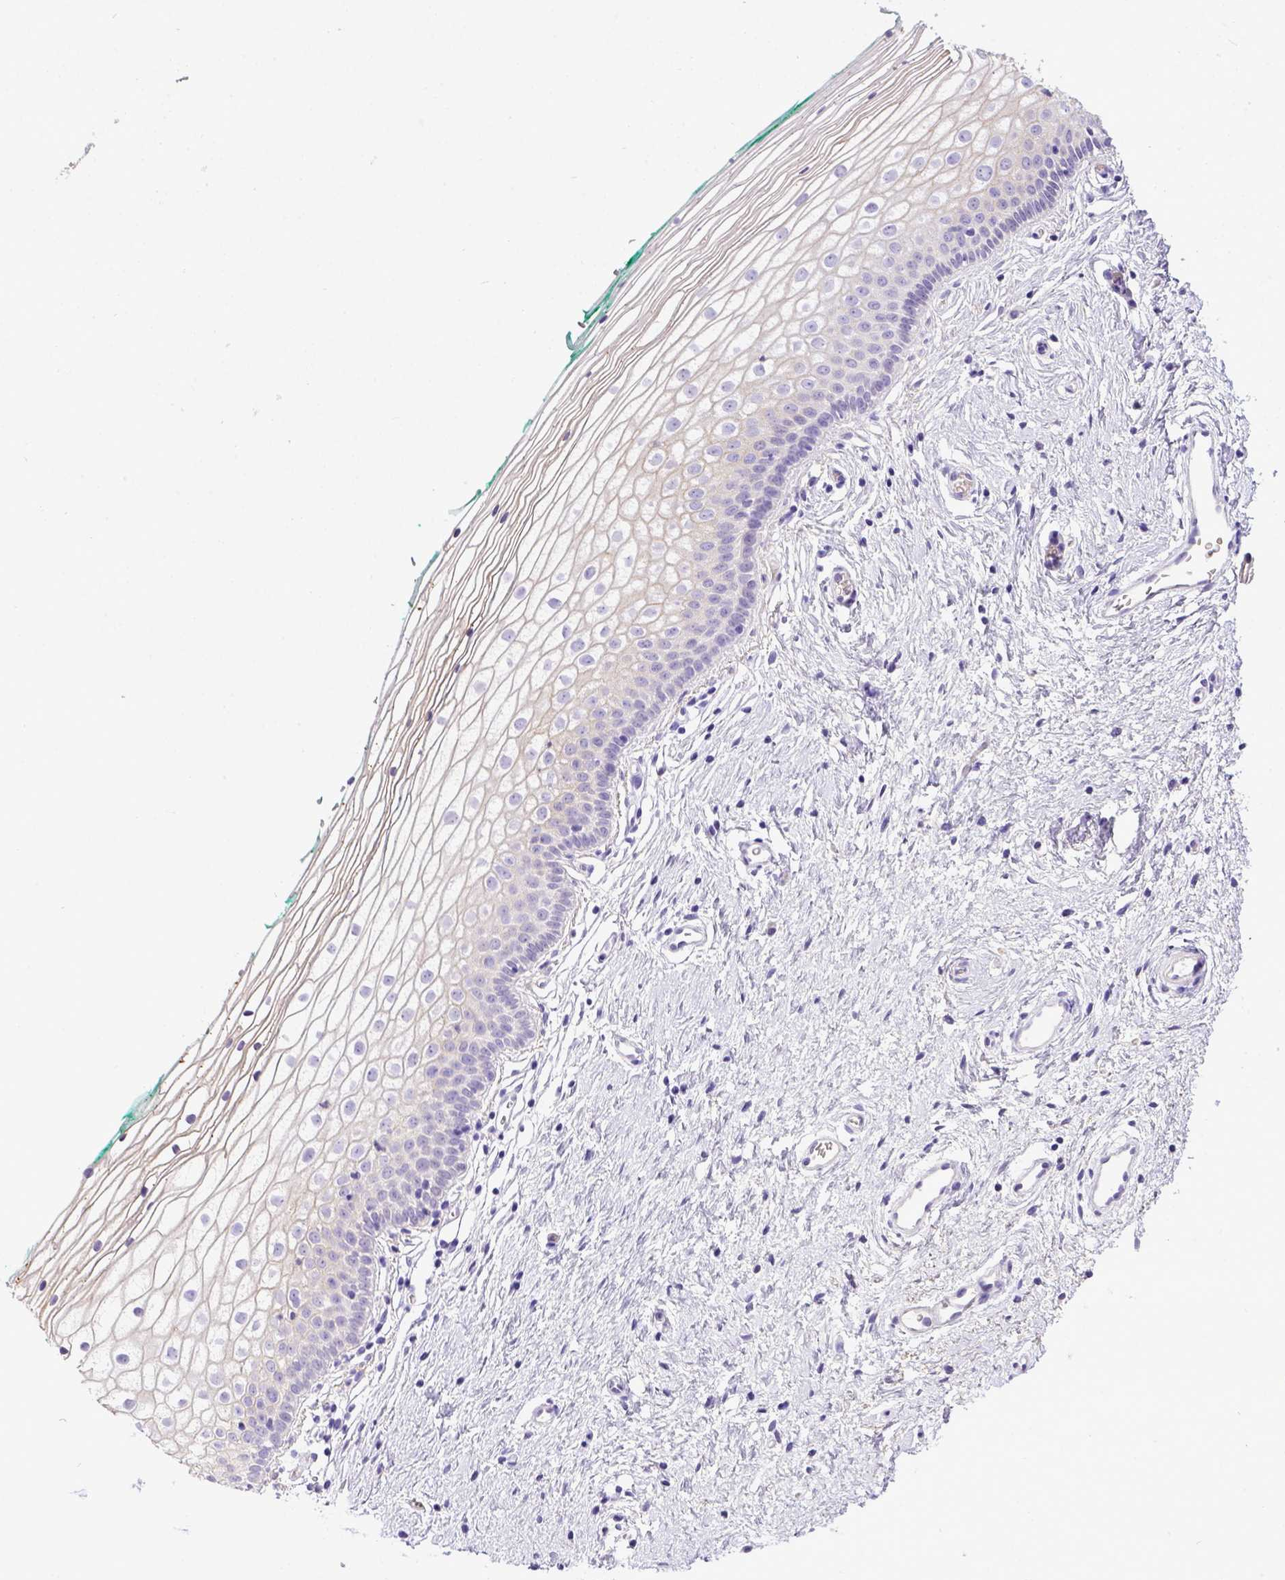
{"staining": {"intensity": "negative", "quantity": "none", "location": "none"}, "tissue": "vagina", "cell_type": "Squamous epithelial cells", "image_type": "normal", "snomed": [{"axis": "morphology", "description": "Normal tissue, NOS"}, {"axis": "topography", "description": "Vagina"}], "caption": "The immunohistochemistry image has no significant staining in squamous epithelial cells of vagina.", "gene": "BTN1A1", "patient": {"sex": "female", "age": 36}}